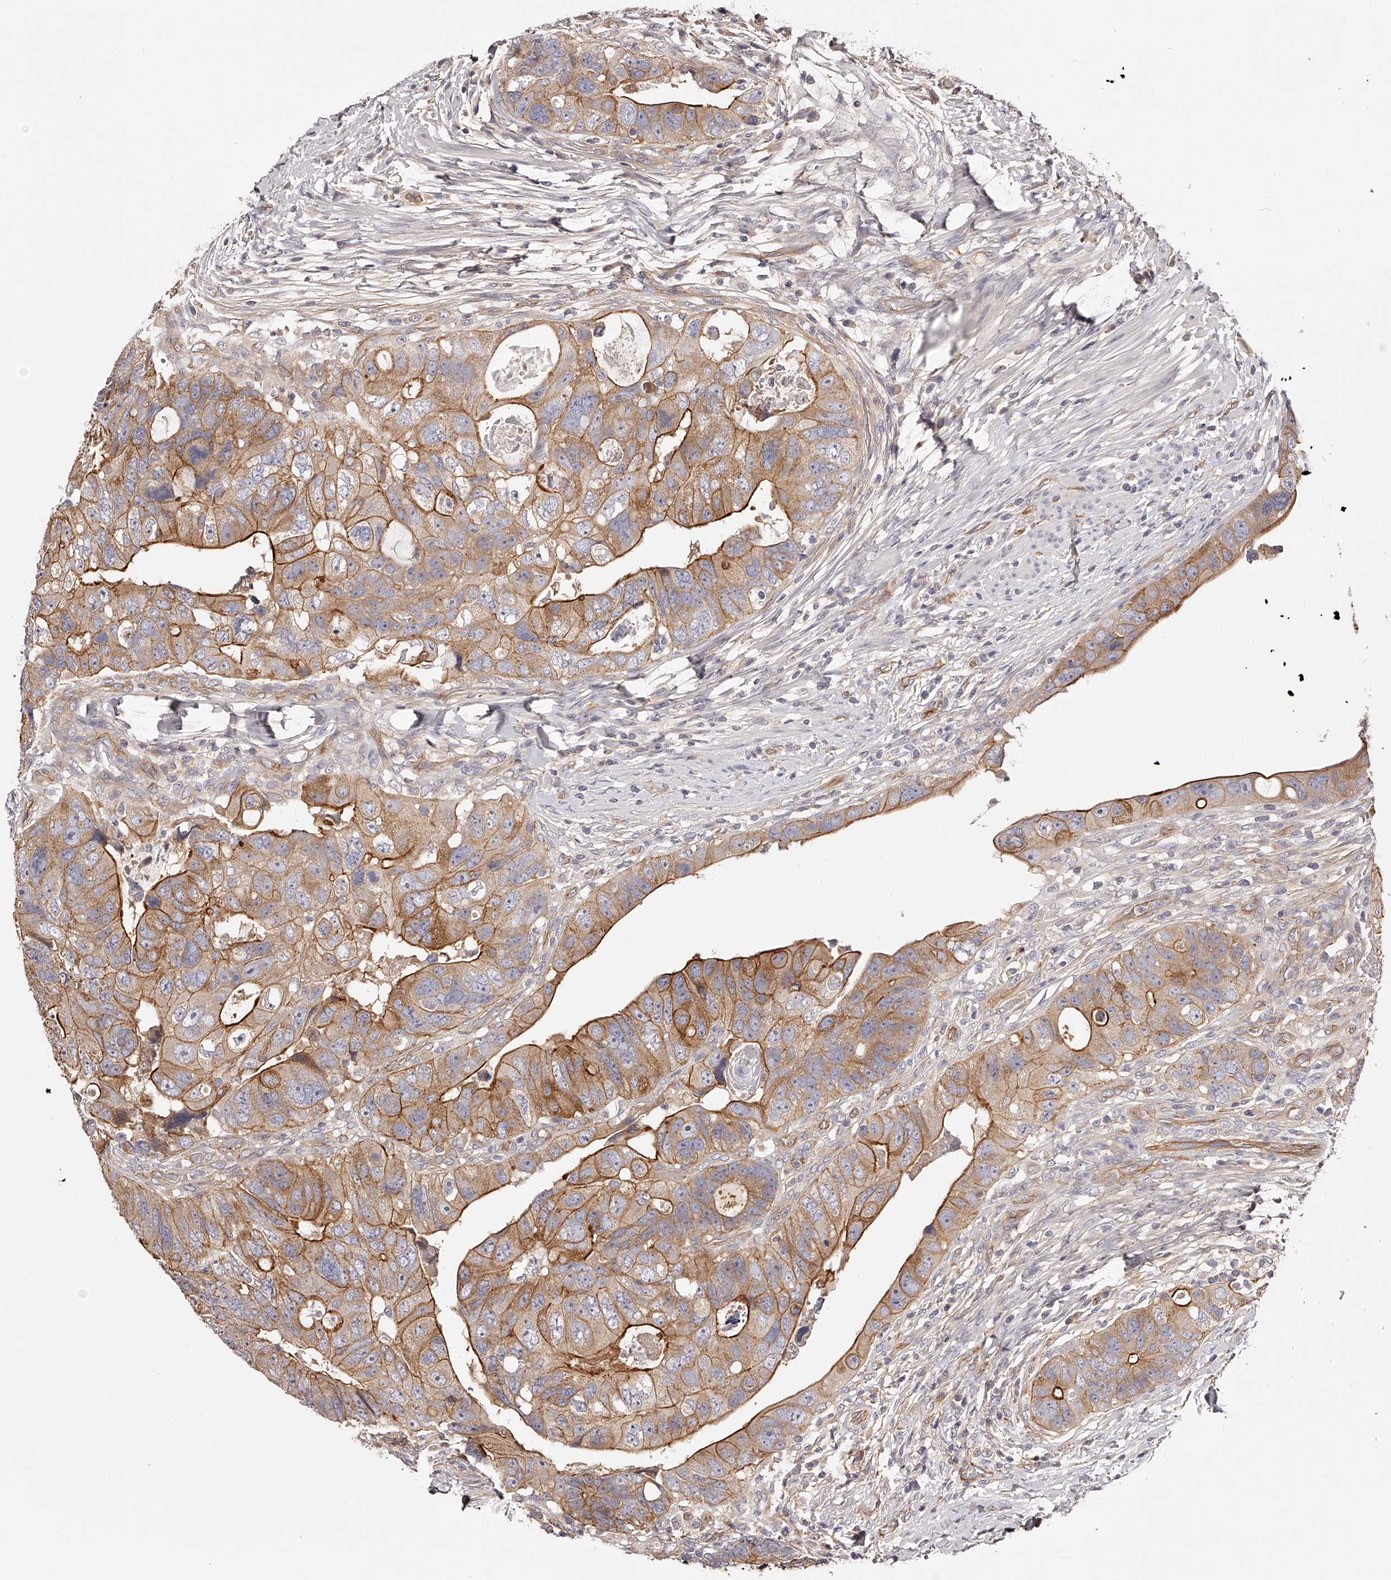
{"staining": {"intensity": "moderate", "quantity": ">75%", "location": "cytoplasmic/membranous"}, "tissue": "colorectal cancer", "cell_type": "Tumor cells", "image_type": "cancer", "snomed": [{"axis": "morphology", "description": "Adenocarcinoma, NOS"}, {"axis": "topography", "description": "Rectum"}], "caption": "Brown immunohistochemical staining in human adenocarcinoma (colorectal) reveals moderate cytoplasmic/membranous positivity in approximately >75% of tumor cells.", "gene": "LTV1", "patient": {"sex": "male", "age": 59}}